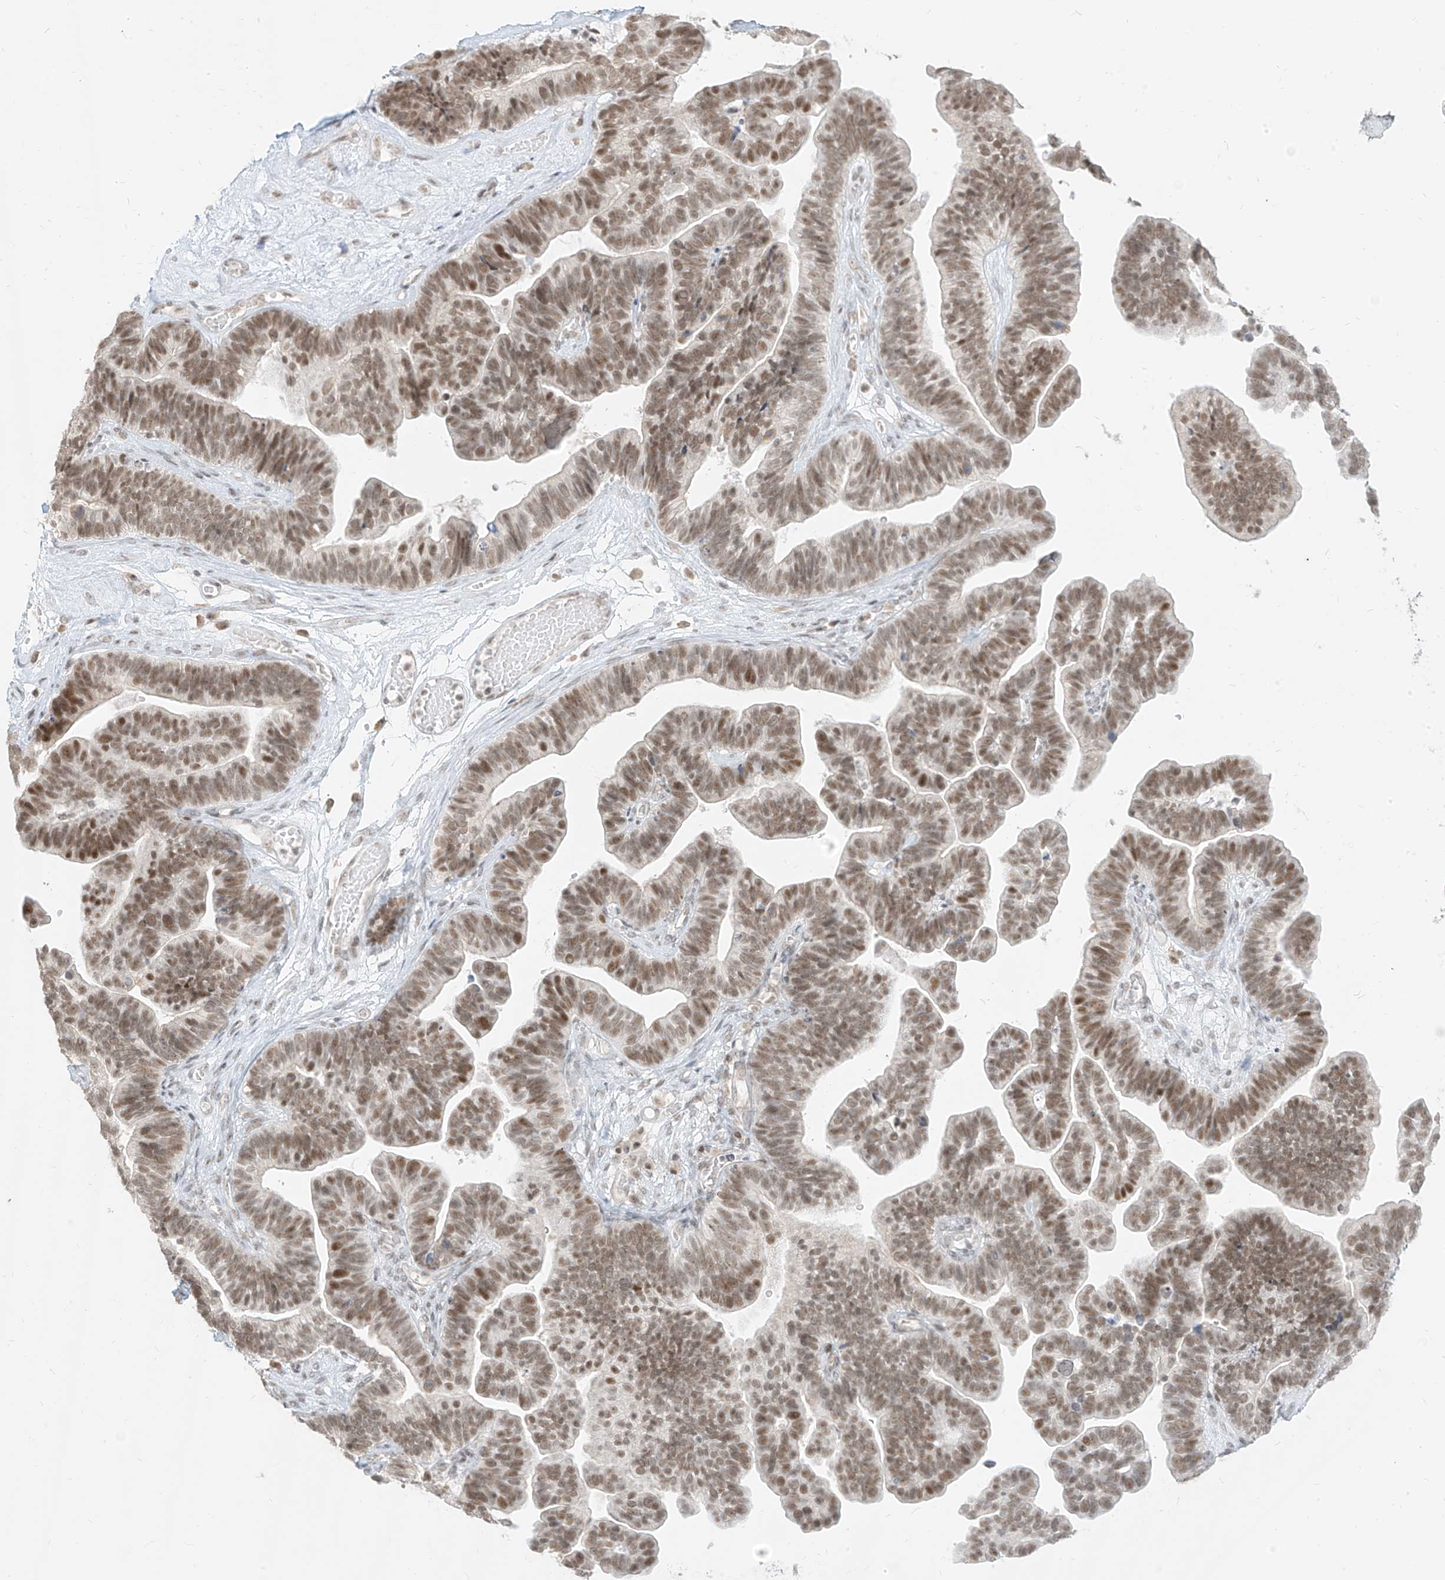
{"staining": {"intensity": "moderate", "quantity": ">75%", "location": "nuclear"}, "tissue": "ovarian cancer", "cell_type": "Tumor cells", "image_type": "cancer", "snomed": [{"axis": "morphology", "description": "Cystadenocarcinoma, serous, NOS"}, {"axis": "topography", "description": "Ovary"}], "caption": "A micrograph of human ovarian cancer stained for a protein shows moderate nuclear brown staining in tumor cells. Nuclei are stained in blue.", "gene": "SUPT5H", "patient": {"sex": "female", "age": 56}}